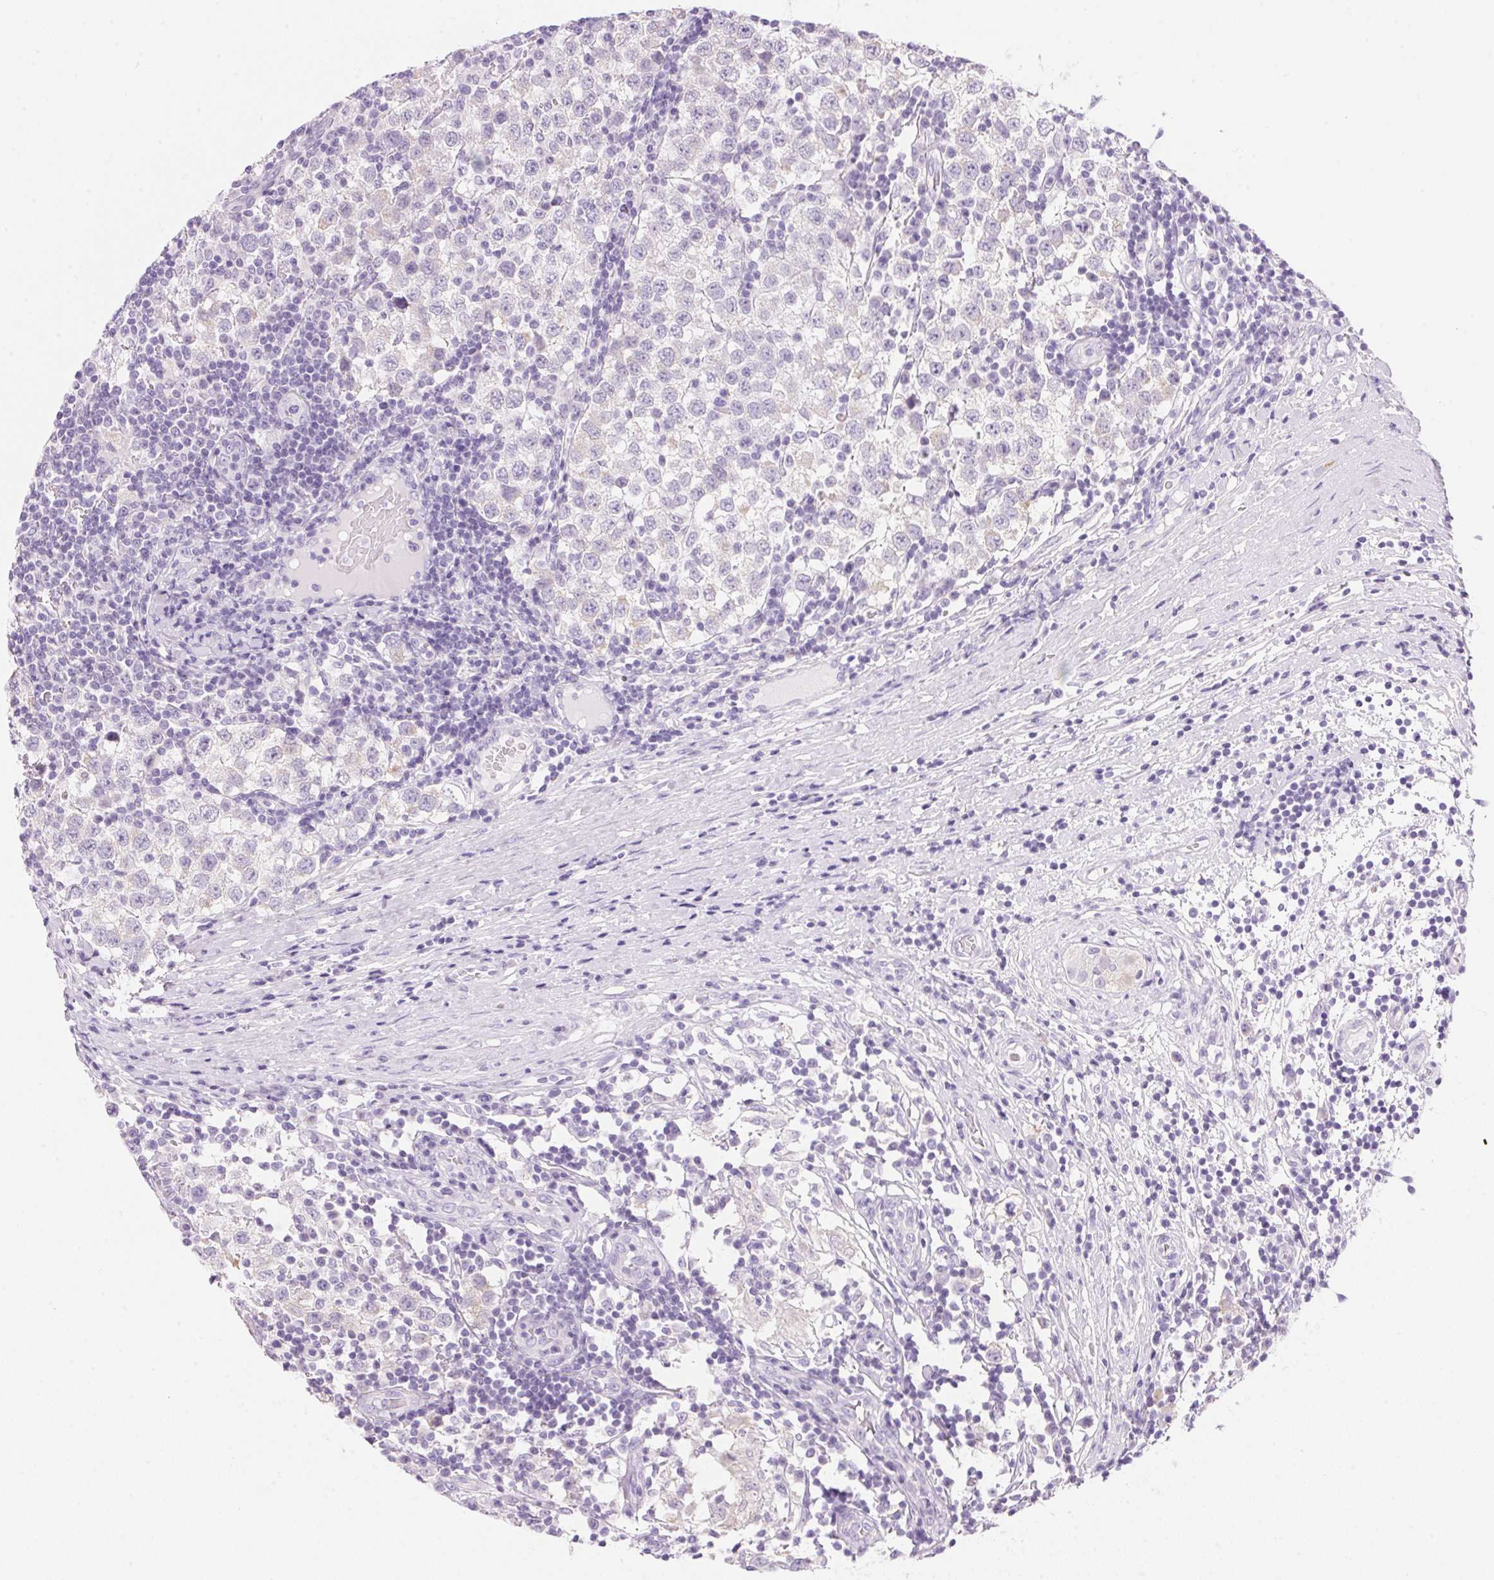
{"staining": {"intensity": "negative", "quantity": "none", "location": "none"}, "tissue": "testis cancer", "cell_type": "Tumor cells", "image_type": "cancer", "snomed": [{"axis": "morphology", "description": "Seminoma, NOS"}, {"axis": "topography", "description": "Testis"}], "caption": "Testis cancer stained for a protein using immunohistochemistry (IHC) demonstrates no expression tumor cells.", "gene": "DHCR24", "patient": {"sex": "male", "age": 34}}